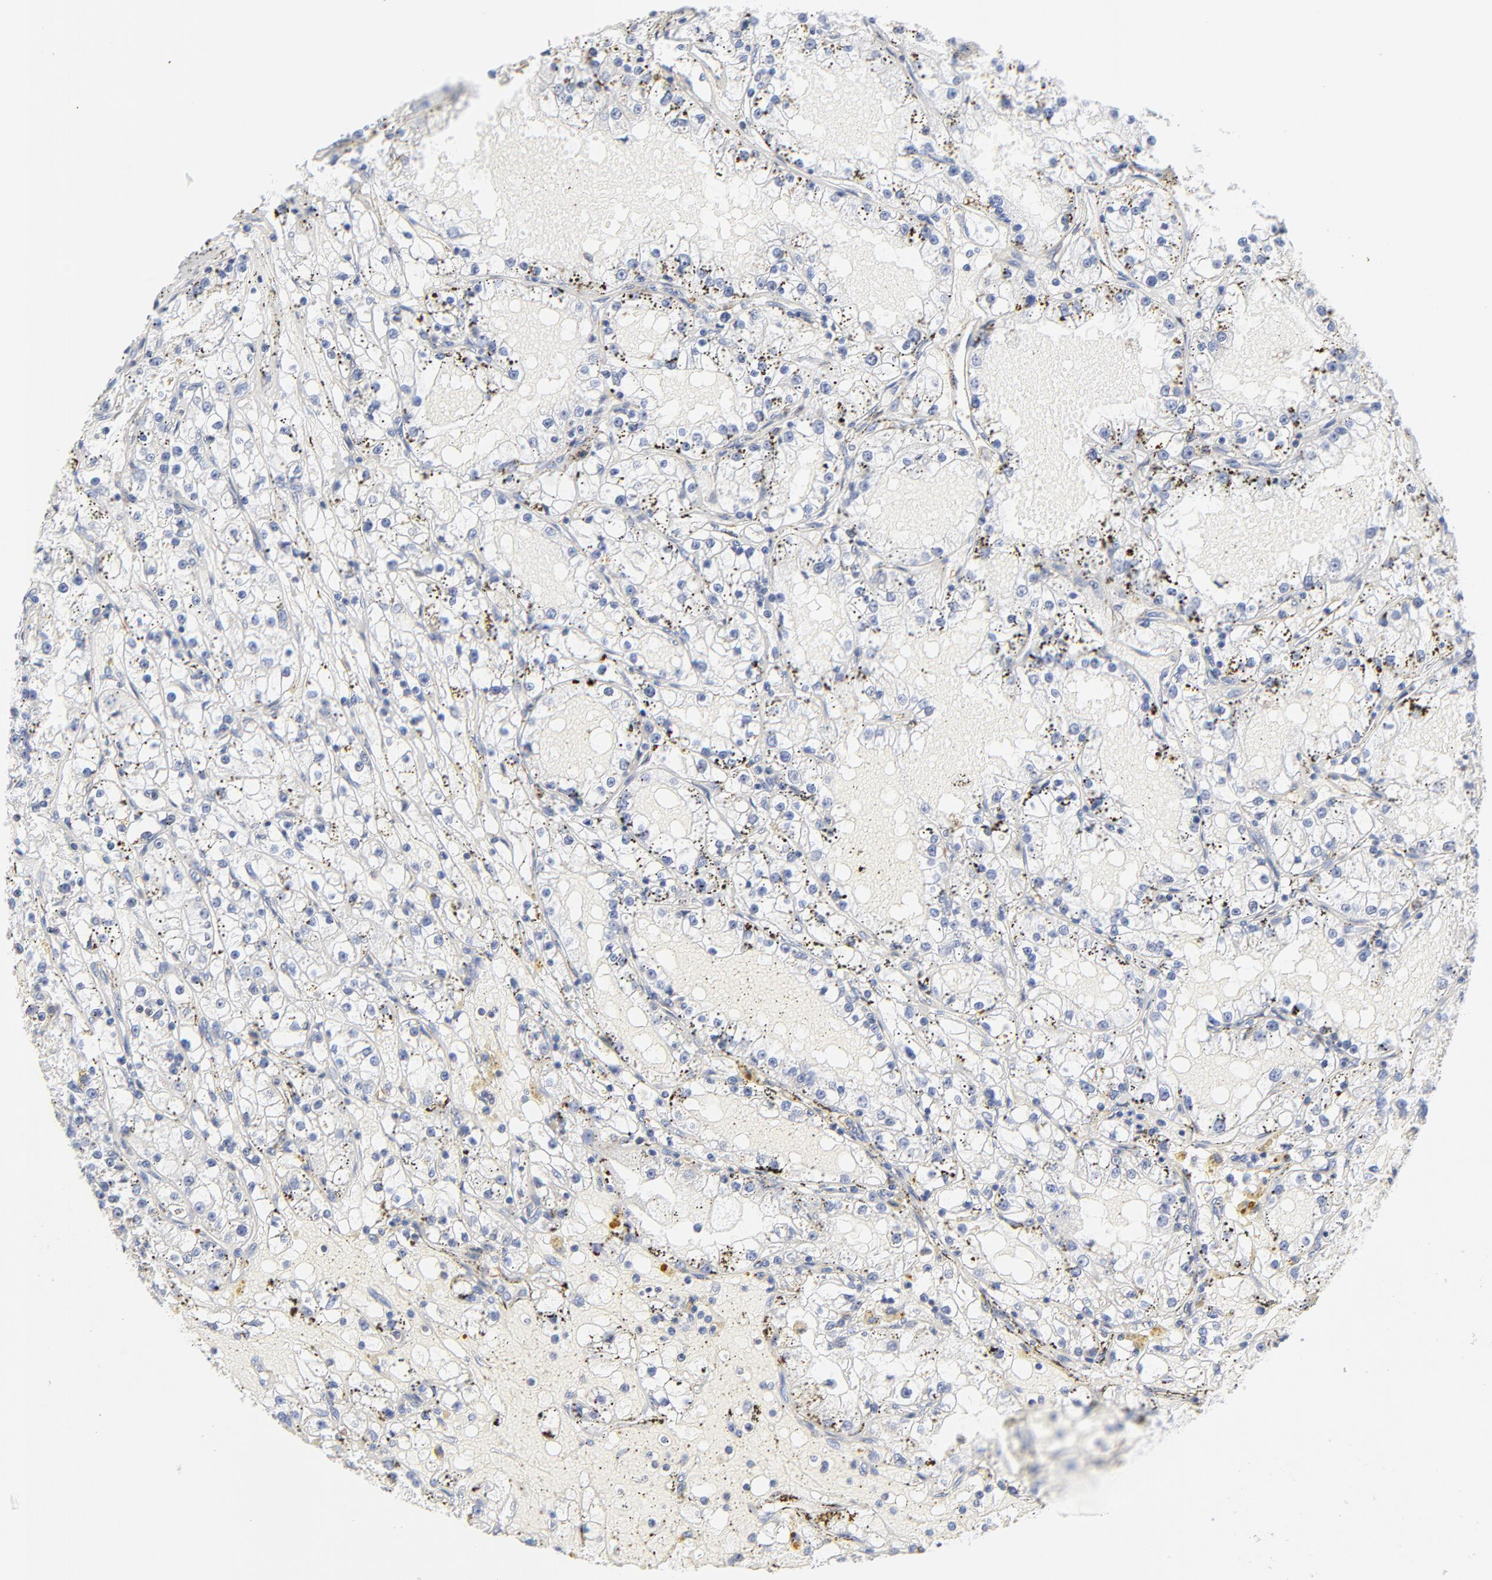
{"staining": {"intensity": "negative", "quantity": "none", "location": "none"}, "tissue": "renal cancer", "cell_type": "Tumor cells", "image_type": "cancer", "snomed": [{"axis": "morphology", "description": "Adenocarcinoma, NOS"}, {"axis": "topography", "description": "Kidney"}], "caption": "Immunohistochemical staining of renal cancer (adenocarcinoma) demonstrates no significant positivity in tumor cells.", "gene": "CAB39L", "patient": {"sex": "male", "age": 56}}